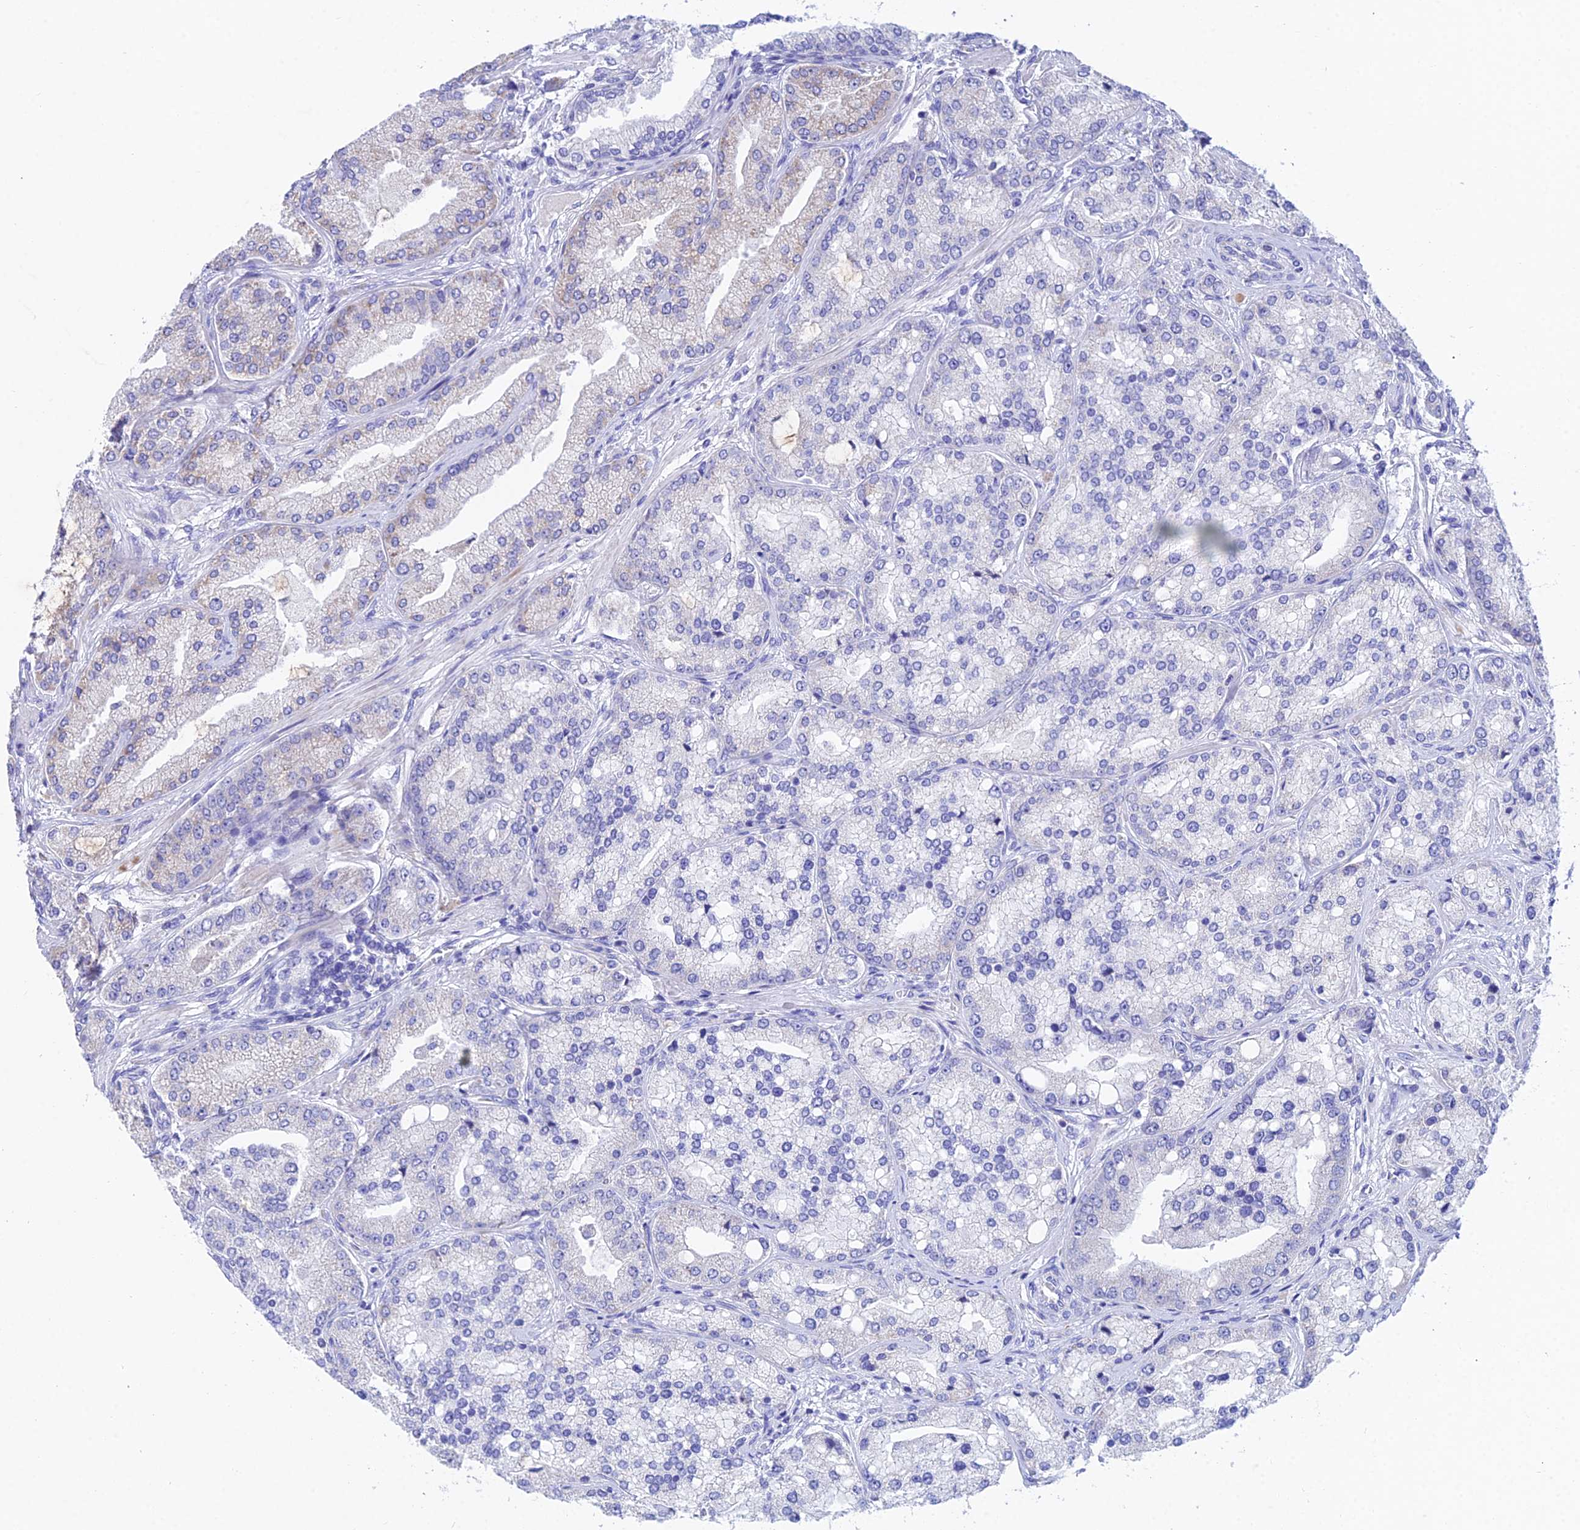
{"staining": {"intensity": "negative", "quantity": "none", "location": "none"}, "tissue": "prostate cancer", "cell_type": "Tumor cells", "image_type": "cancer", "snomed": [{"axis": "morphology", "description": "Adenocarcinoma, High grade"}, {"axis": "topography", "description": "Prostate"}], "caption": "Immunohistochemistry (IHC) photomicrograph of human adenocarcinoma (high-grade) (prostate) stained for a protein (brown), which displays no expression in tumor cells.", "gene": "CEP41", "patient": {"sex": "male", "age": 71}}